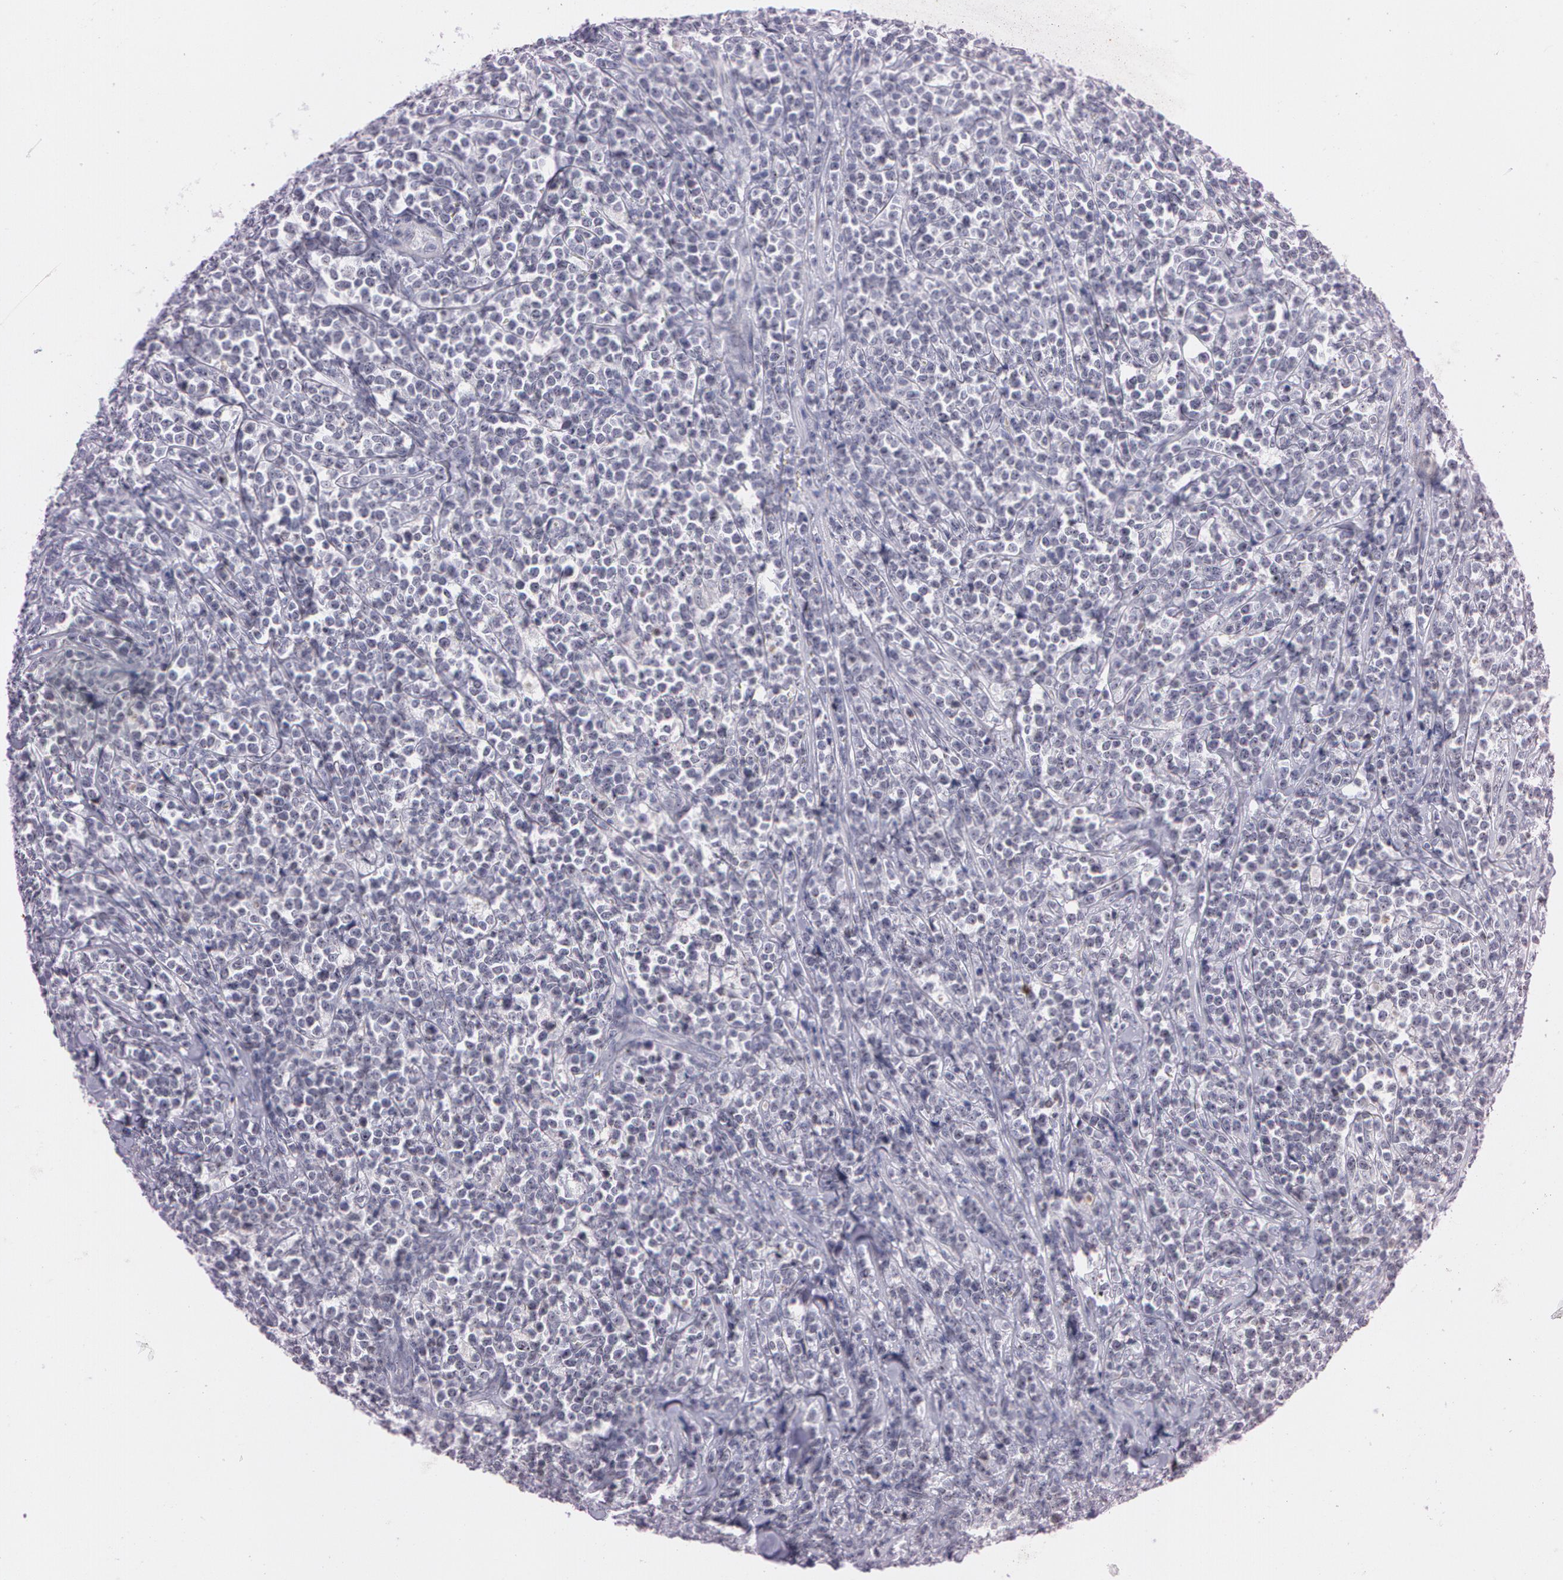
{"staining": {"intensity": "negative", "quantity": "none", "location": "none"}, "tissue": "lymphoma", "cell_type": "Tumor cells", "image_type": "cancer", "snomed": [{"axis": "morphology", "description": "Malignant lymphoma, non-Hodgkin's type, High grade"}, {"axis": "topography", "description": "Small intestine"}, {"axis": "topography", "description": "Colon"}], "caption": "Immunohistochemical staining of high-grade malignant lymphoma, non-Hodgkin's type demonstrates no significant positivity in tumor cells.", "gene": "FBL", "patient": {"sex": "male", "age": 8}}